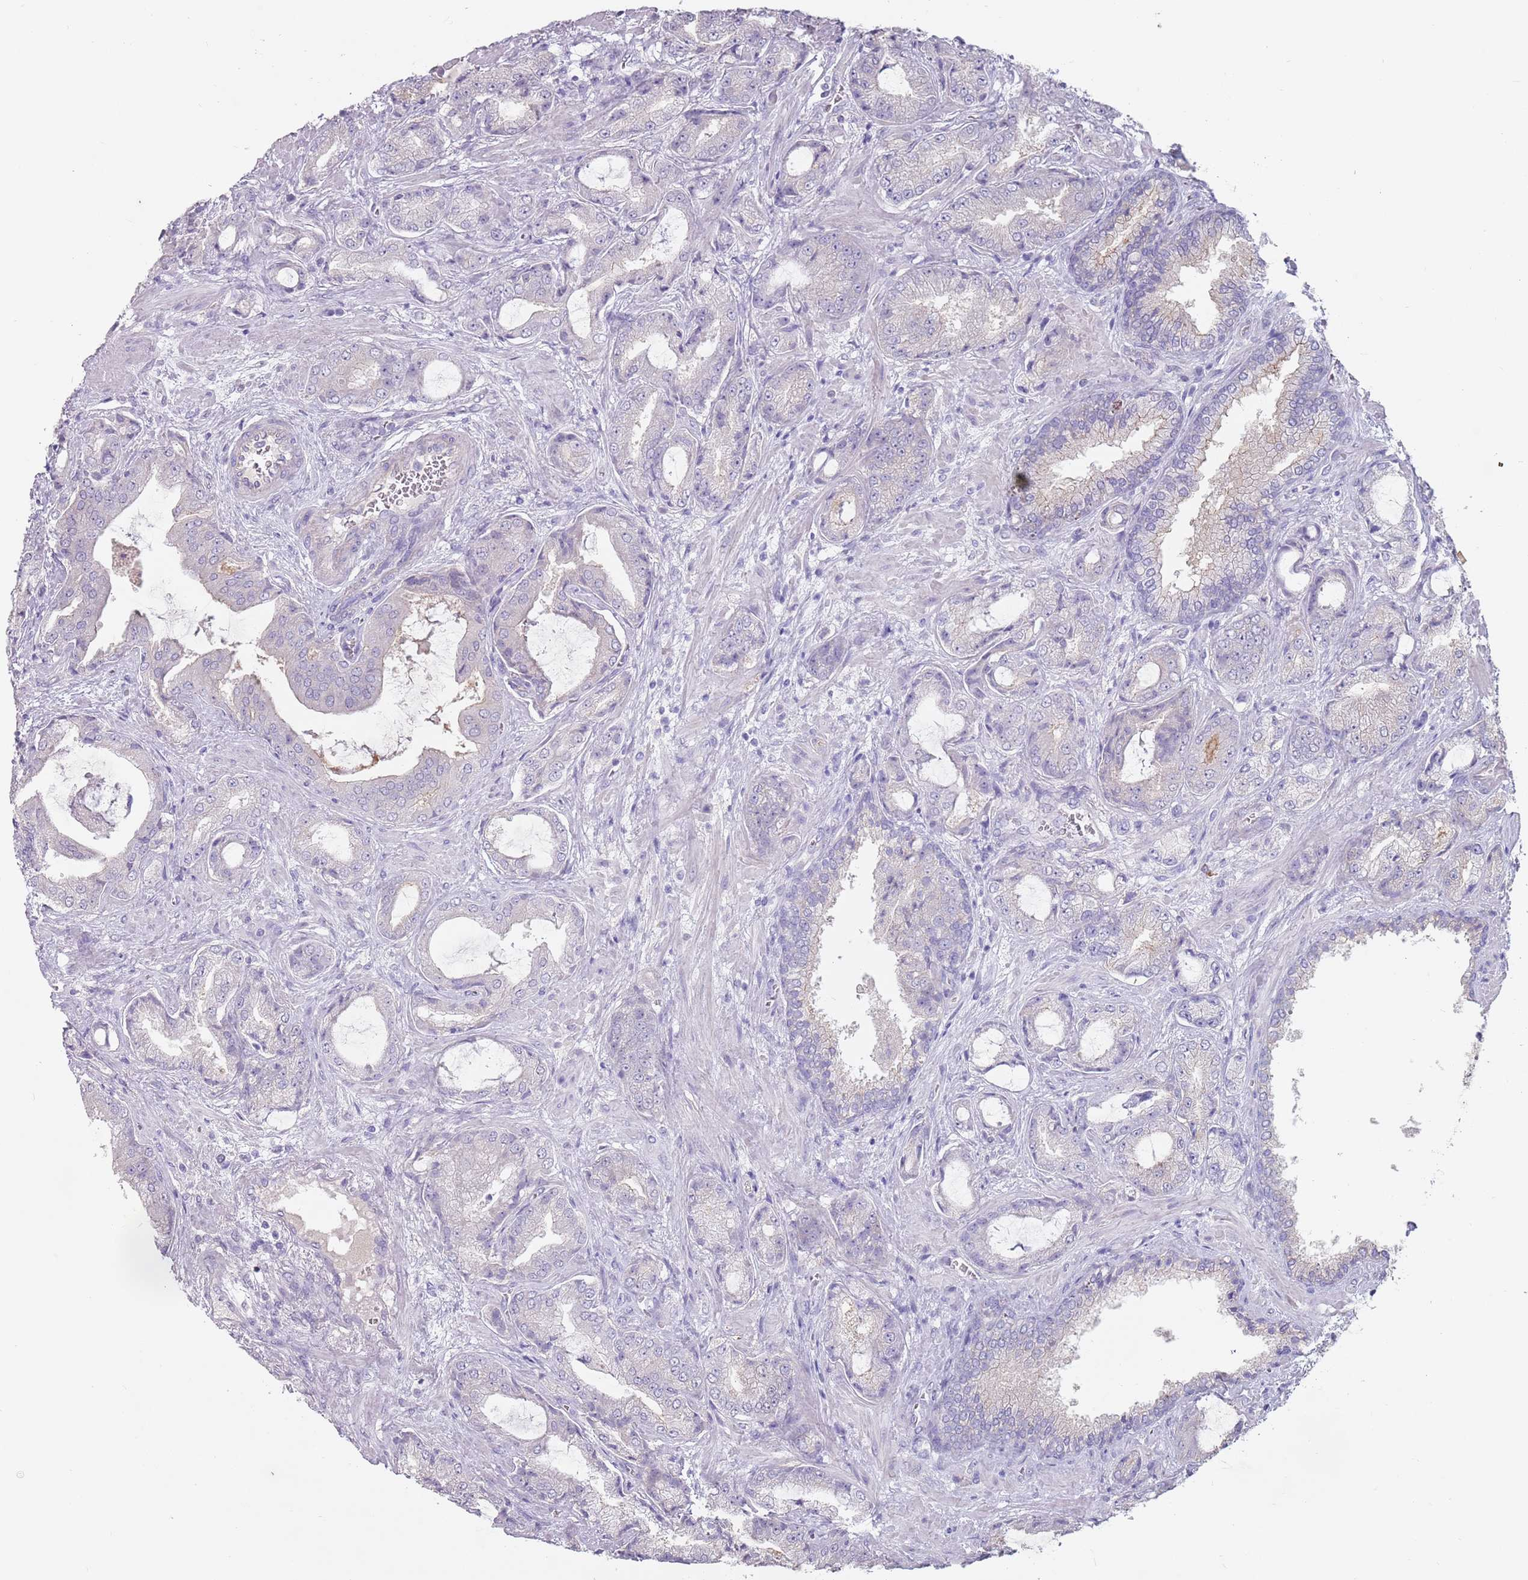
{"staining": {"intensity": "negative", "quantity": "none", "location": "none"}, "tissue": "prostate cancer", "cell_type": "Tumor cells", "image_type": "cancer", "snomed": [{"axis": "morphology", "description": "Adenocarcinoma, High grade"}, {"axis": "topography", "description": "Prostate"}], "caption": "High magnification brightfield microscopy of prostate cancer stained with DAB (brown) and counterstained with hematoxylin (blue): tumor cells show no significant positivity. (Stains: DAB (3,3'-diaminobenzidine) immunohistochemistry (IHC) with hematoxylin counter stain, Microscopy: brightfield microscopy at high magnification).", "gene": "STYK1", "patient": {"sex": "male", "age": 68}}